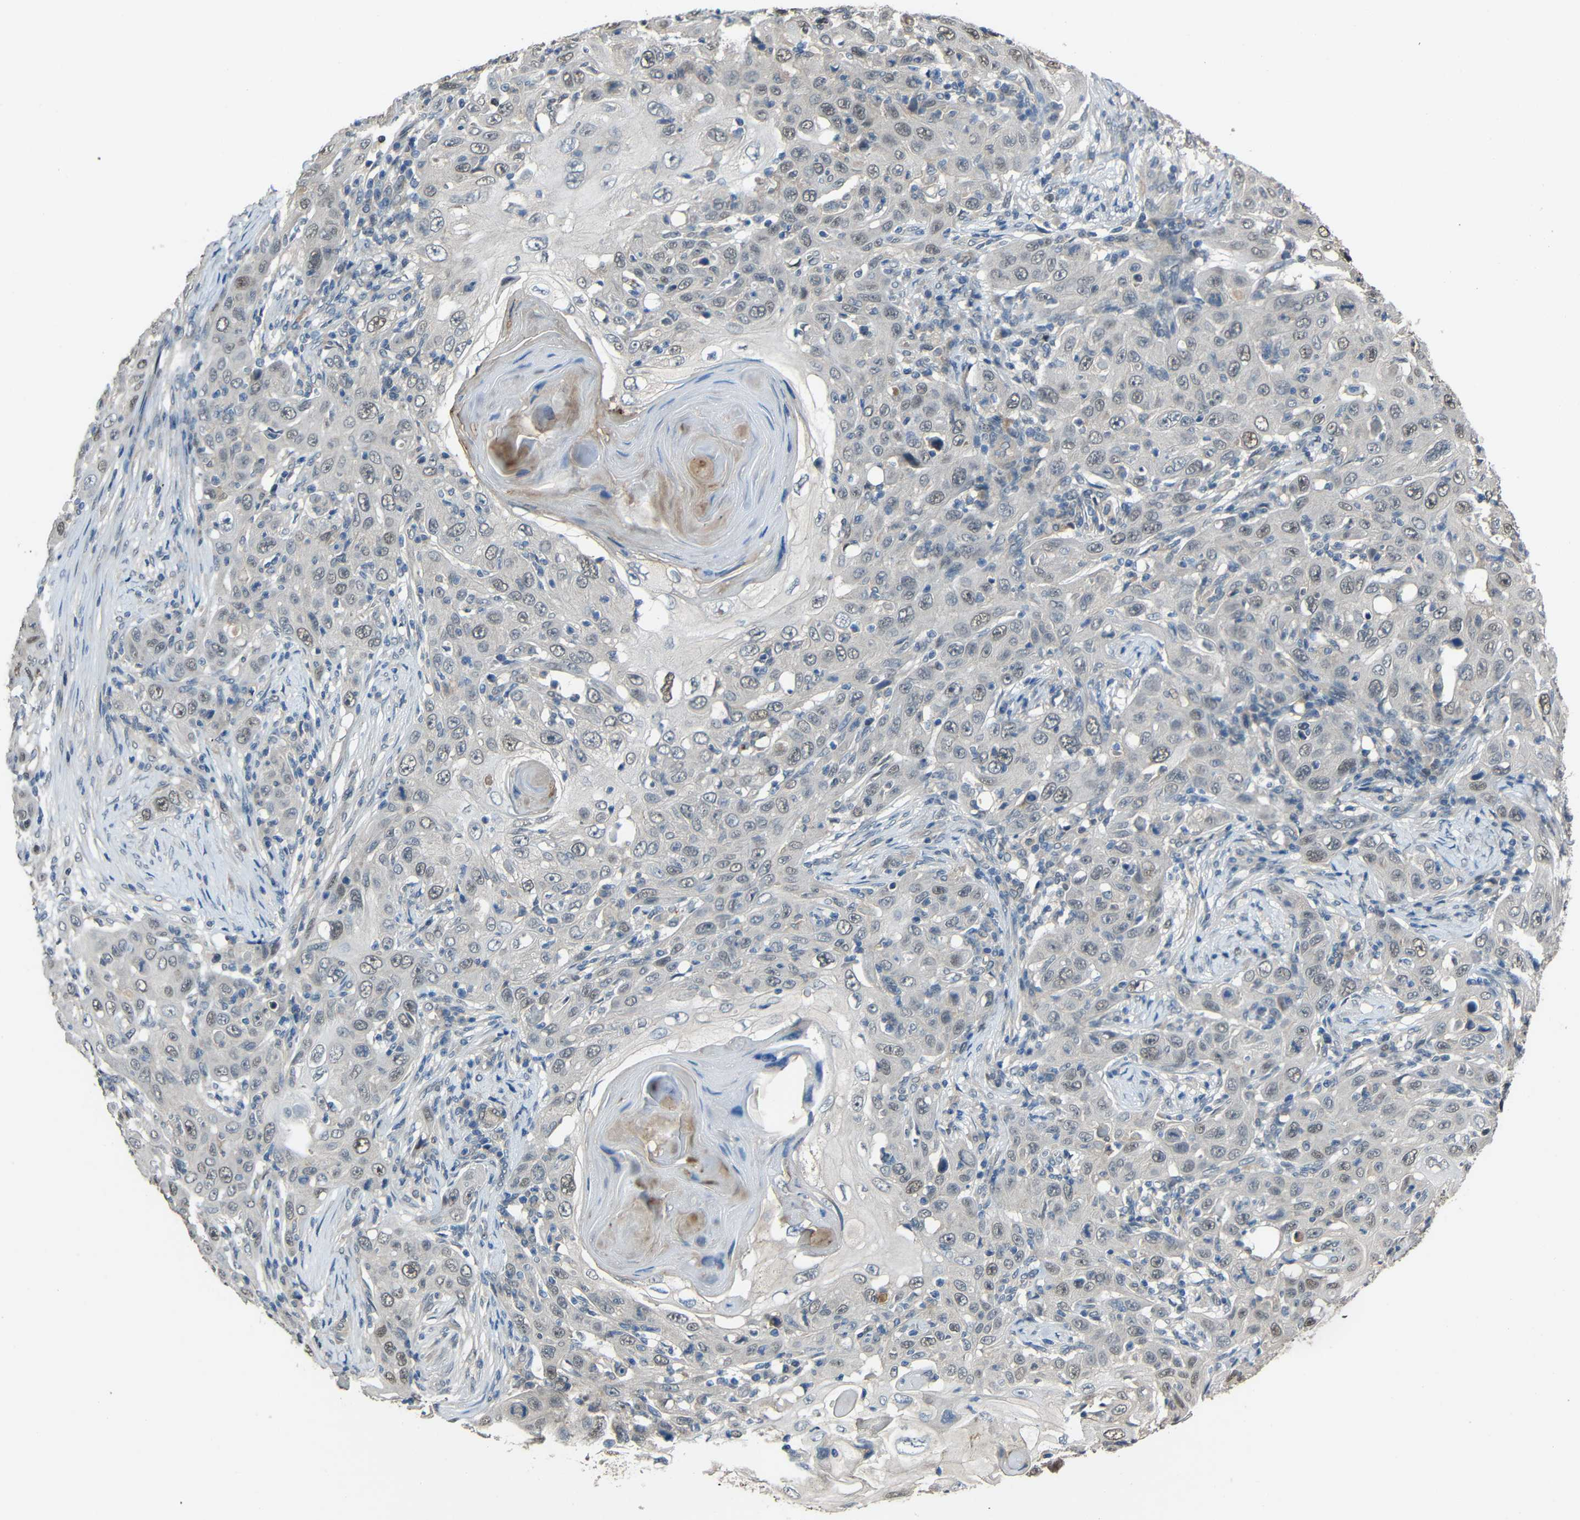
{"staining": {"intensity": "weak", "quantity": "<25%", "location": "nuclear"}, "tissue": "skin cancer", "cell_type": "Tumor cells", "image_type": "cancer", "snomed": [{"axis": "morphology", "description": "Squamous cell carcinoma, NOS"}, {"axis": "topography", "description": "Skin"}], "caption": "Human skin cancer (squamous cell carcinoma) stained for a protein using immunohistochemistry exhibits no expression in tumor cells.", "gene": "STBD1", "patient": {"sex": "female", "age": 88}}